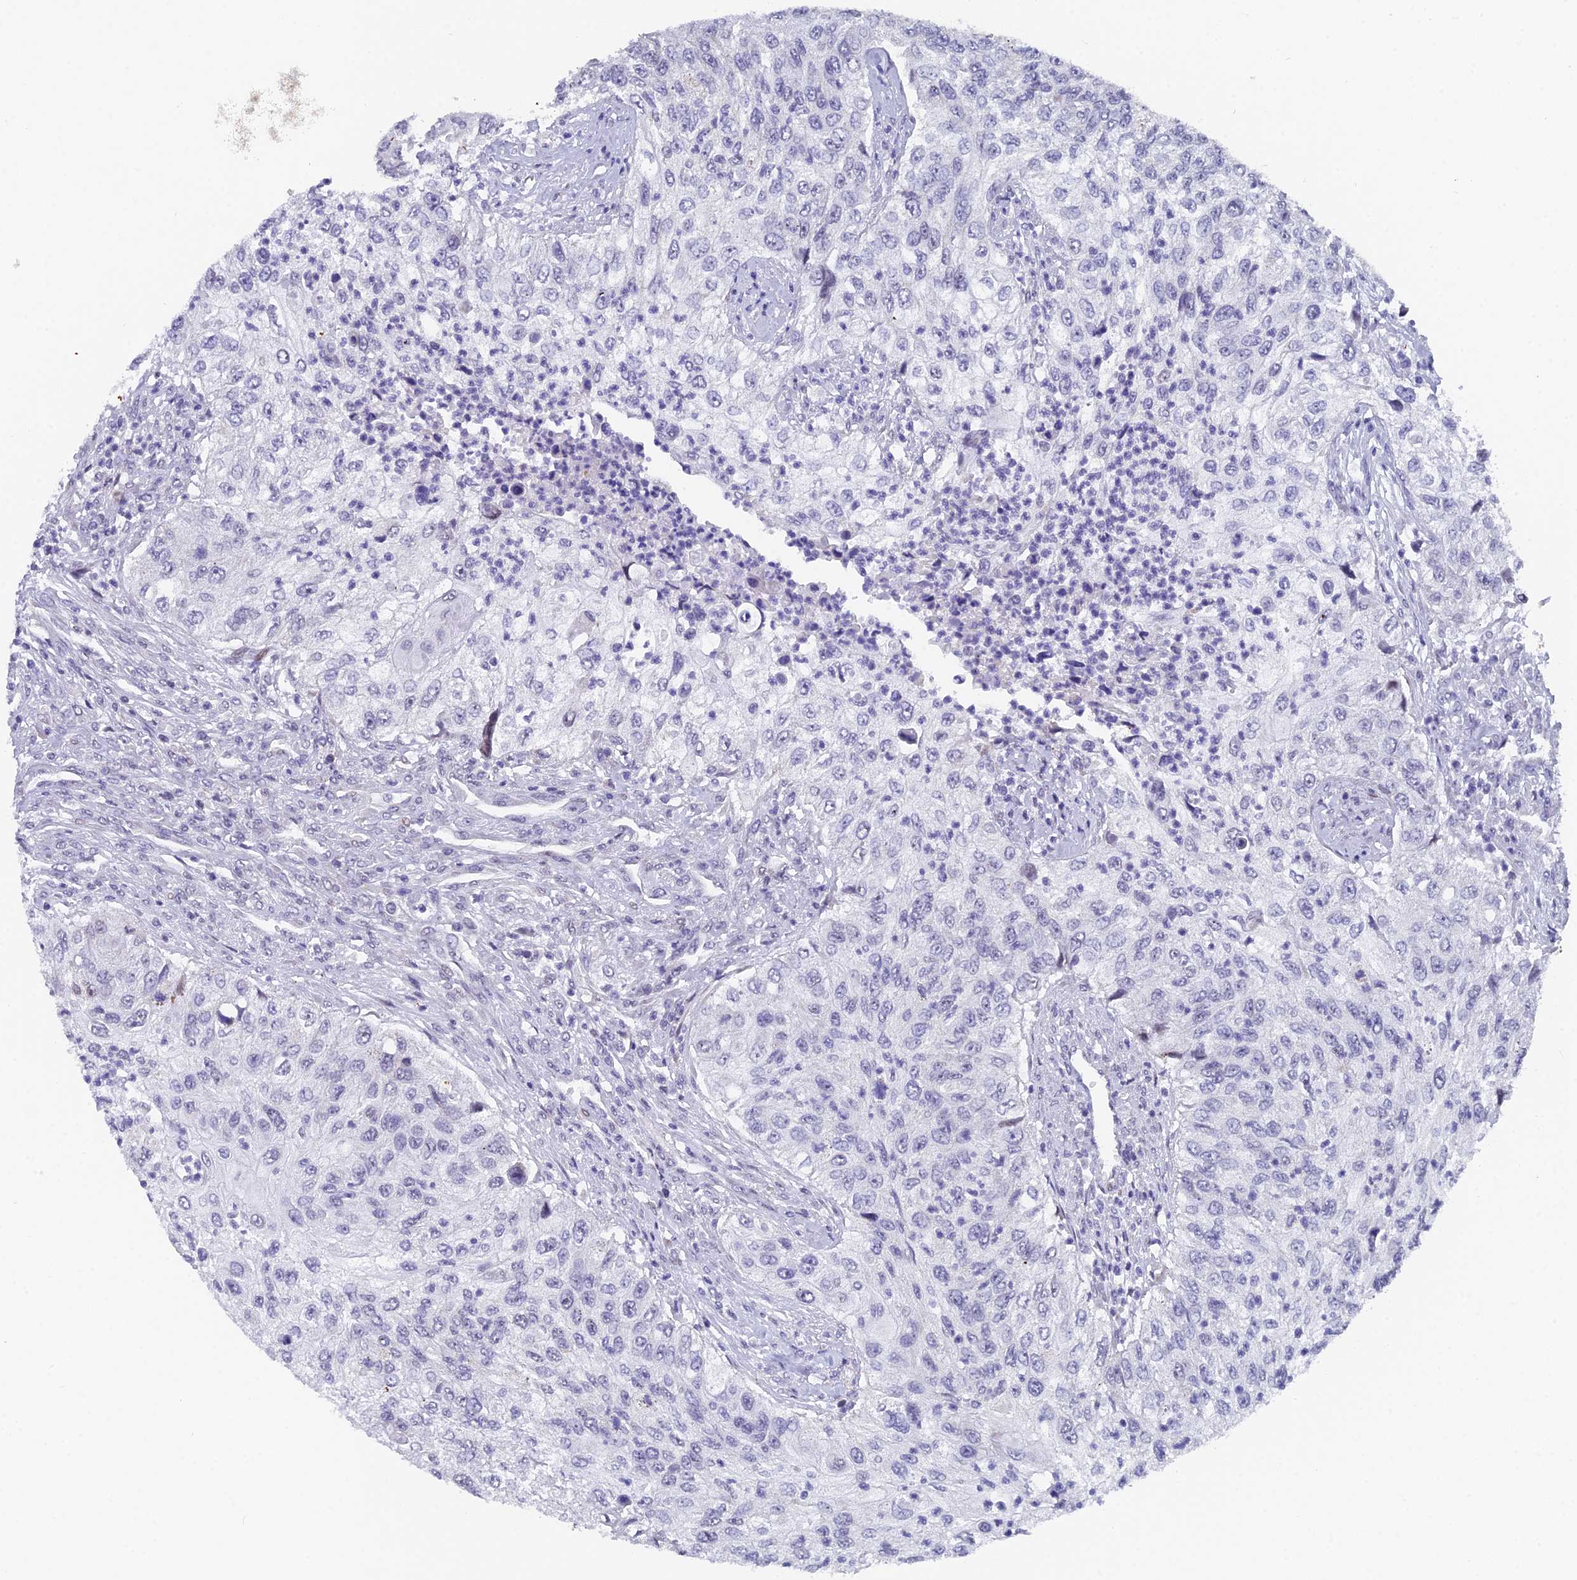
{"staining": {"intensity": "negative", "quantity": "none", "location": "none"}, "tissue": "urothelial cancer", "cell_type": "Tumor cells", "image_type": "cancer", "snomed": [{"axis": "morphology", "description": "Urothelial carcinoma, High grade"}, {"axis": "topography", "description": "Urinary bladder"}], "caption": "The immunohistochemistry (IHC) histopathology image has no significant positivity in tumor cells of high-grade urothelial carcinoma tissue.", "gene": "XKR9", "patient": {"sex": "female", "age": 60}}